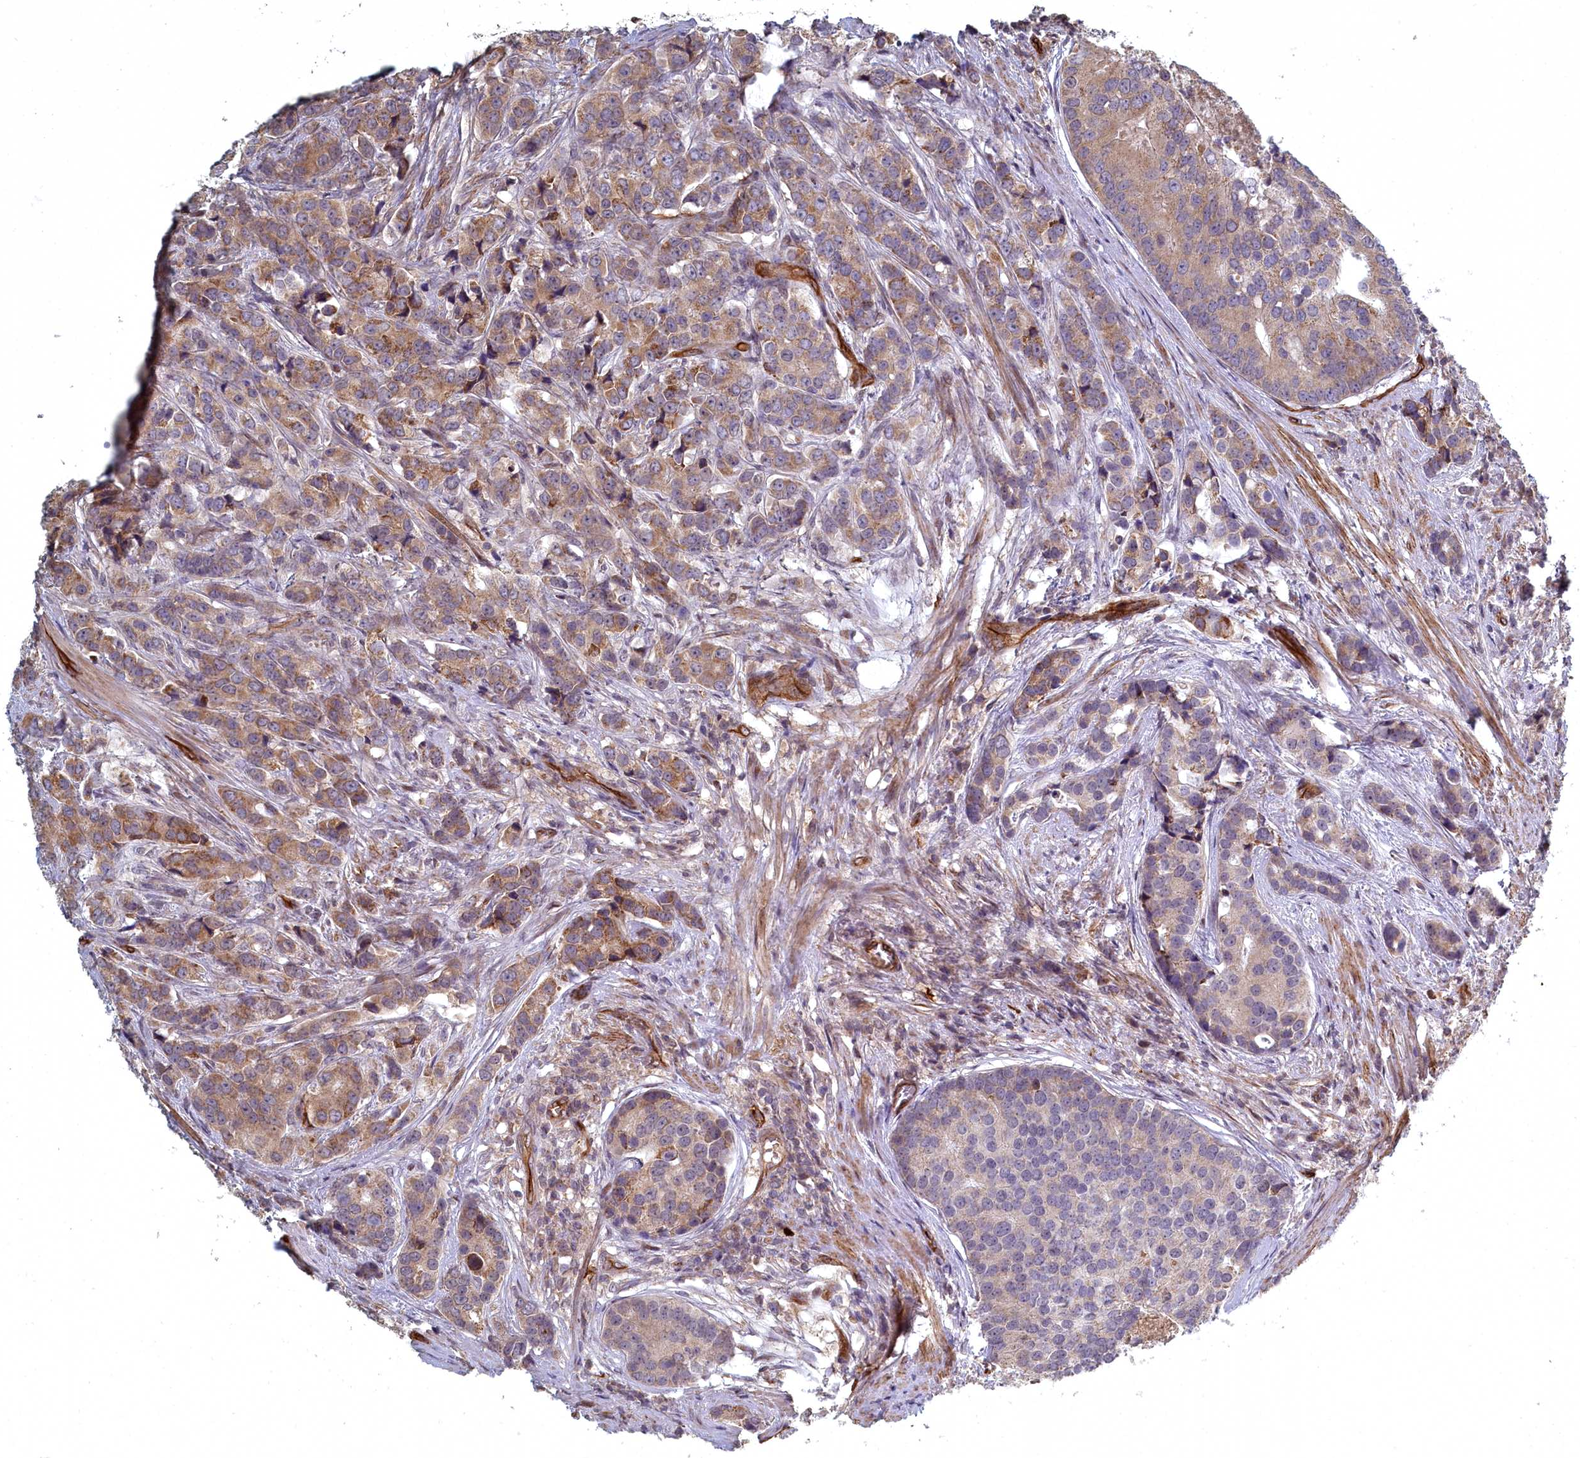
{"staining": {"intensity": "moderate", "quantity": "25%-75%", "location": "cytoplasmic/membranous"}, "tissue": "prostate cancer", "cell_type": "Tumor cells", "image_type": "cancer", "snomed": [{"axis": "morphology", "description": "Adenocarcinoma, High grade"}, {"axis": "topography", "description": "Prostate"}], "caption": "Tumor cells display moderate cytoplasmic/membranous expression in approximately 25%-75% of cells in prostate adenocarcinoma (high-grade). (Brightfield microscopy of DAB IHC at high magnification).", "gene": "TSPYL4", "patient": {"sex": "male", "age": 62}}